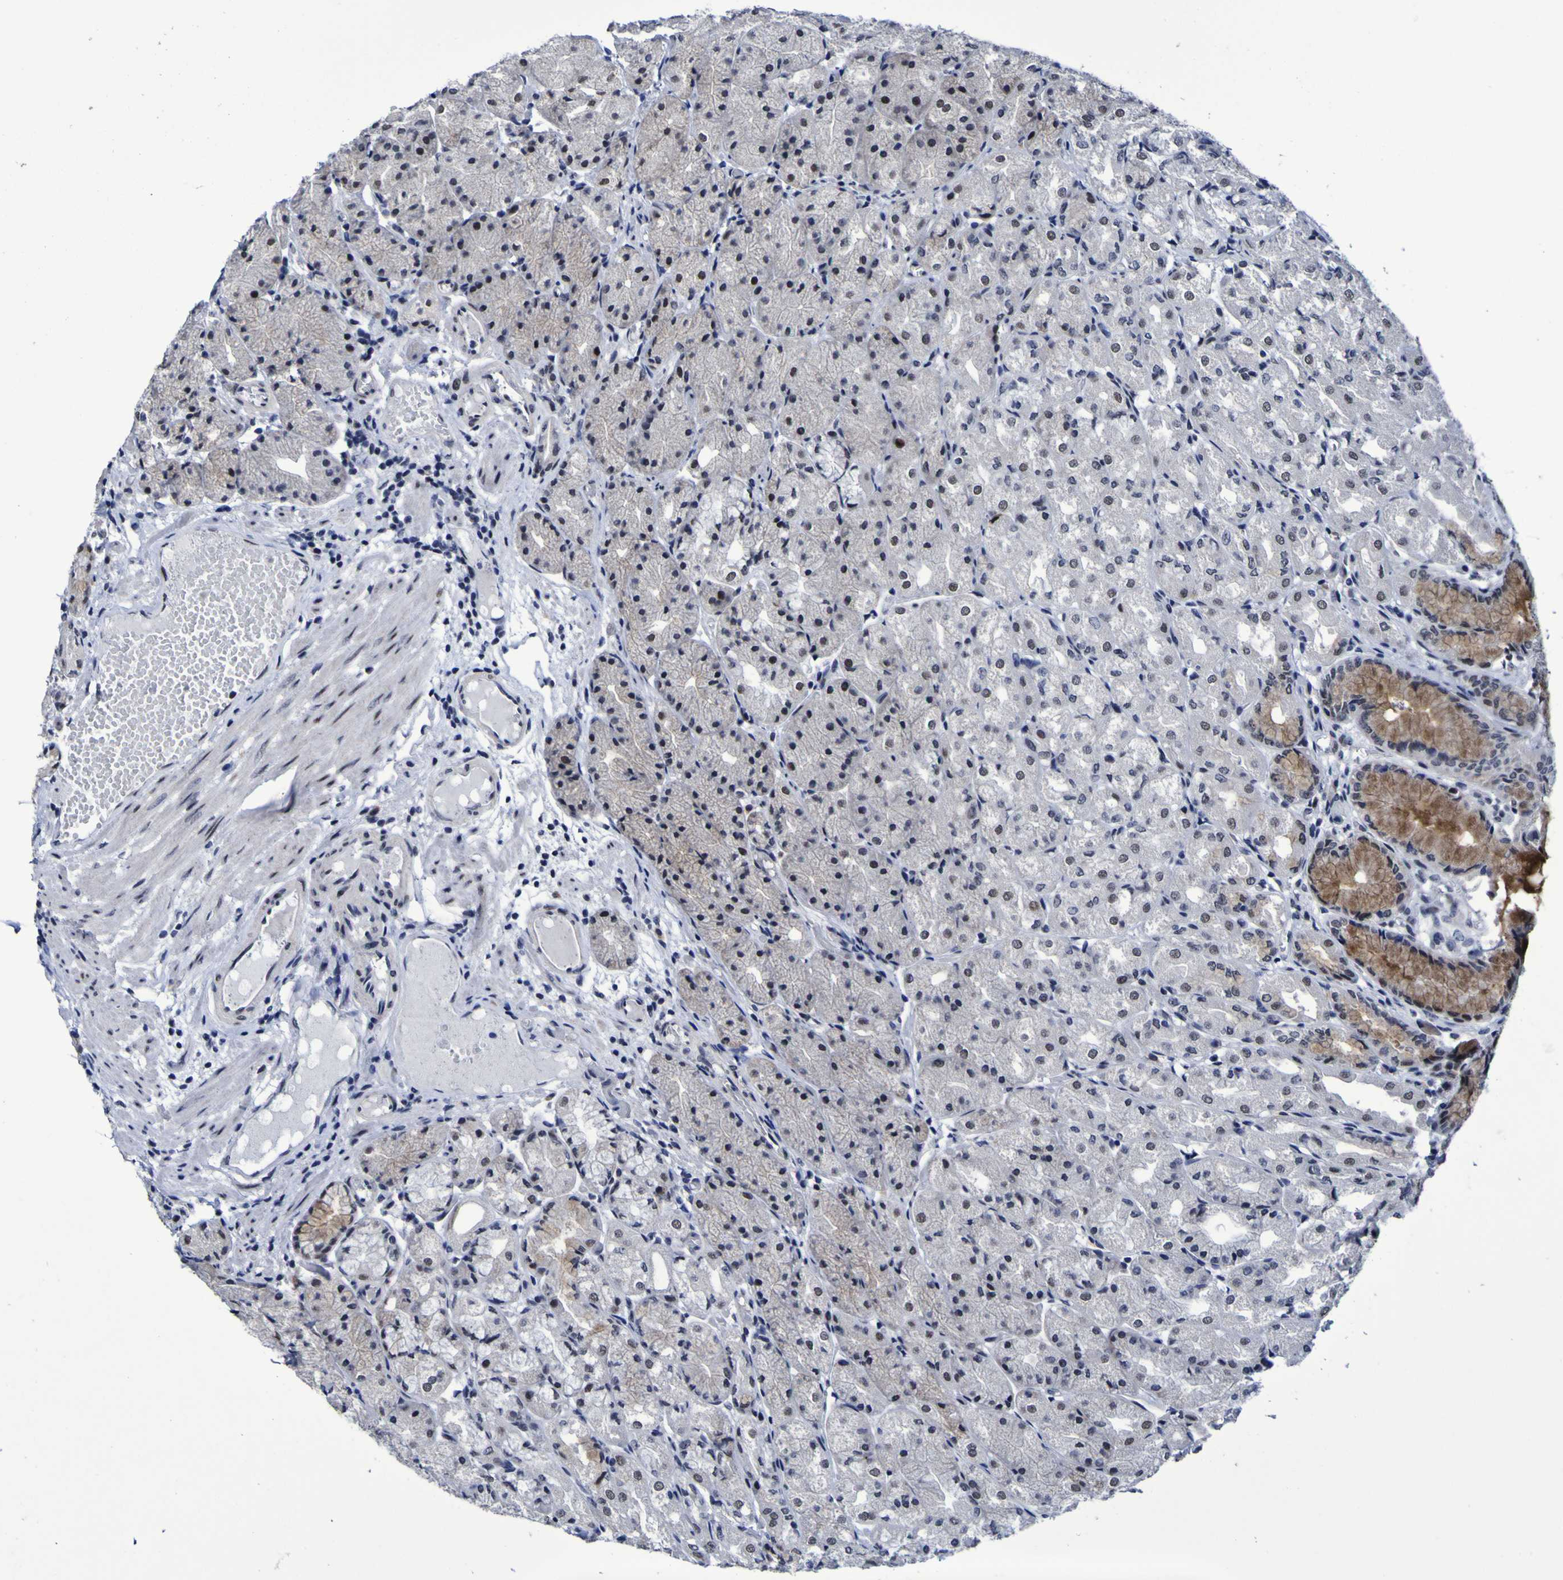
{"staining": {"intensity": "moderate", "quantity": "<25%", "location": "cytoplasmic/membranous,nuclear"}, "tissue": "stomach", "cell_type": "Glandular cells", "image_type": "normal", "snomed": [{"axis": "morphology", "description": "Normal tissue, NOS"}, {"axis": "topography", "description": "Stomach, upper"}], "caption": "Moderate cytoplasmic/membranous,nuclear staining for a protein is appreciated in approximately <25% of glandular cells of benign stomach using IHC.", "gene": "MBD3", "patient": {"sex": "male", "age": 72}}